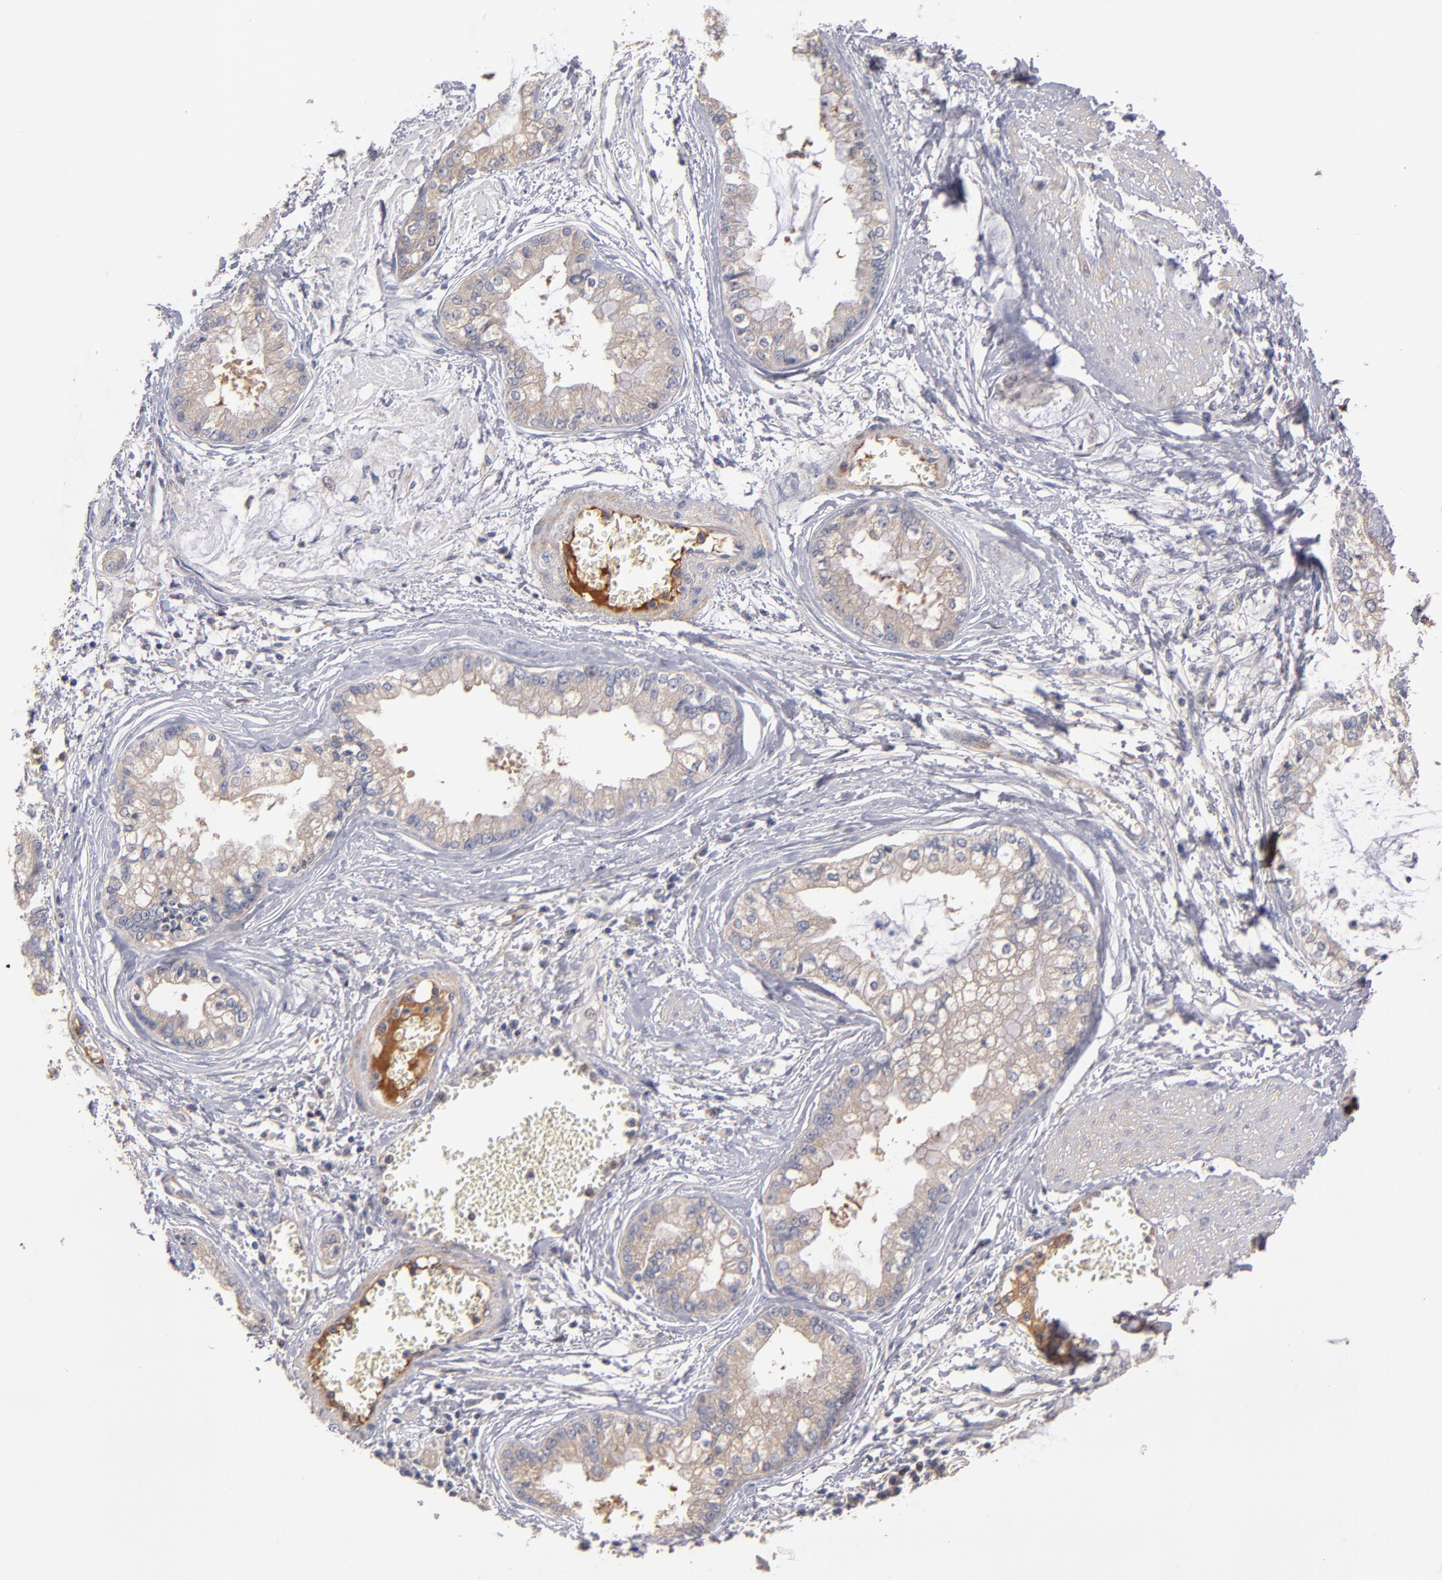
{"staining": {"intensity": "weak", "quantity": ">75%", "location": "cytoplasmic/membranous"}, "tissue": "liver cancer", "cell_type": "Tumor cells", "image_type": "cancer", "snomed": [{"axis": "morphology", "description": "Cholangiocarcinoma"}, {"axis": "topography", "description": "Liver"}], "caption": "Protein staining by immunohistochemistry exhibits weak cytoplasmic/membranous positivity in approximately >75% of tumor cells in liver cancer (cholangiocarcinoma). (brown staining indicates protein expression, while blue staining denotes nuclei).", "gene": "DACT1", "patient": {"sex": "female", "age": 79}}